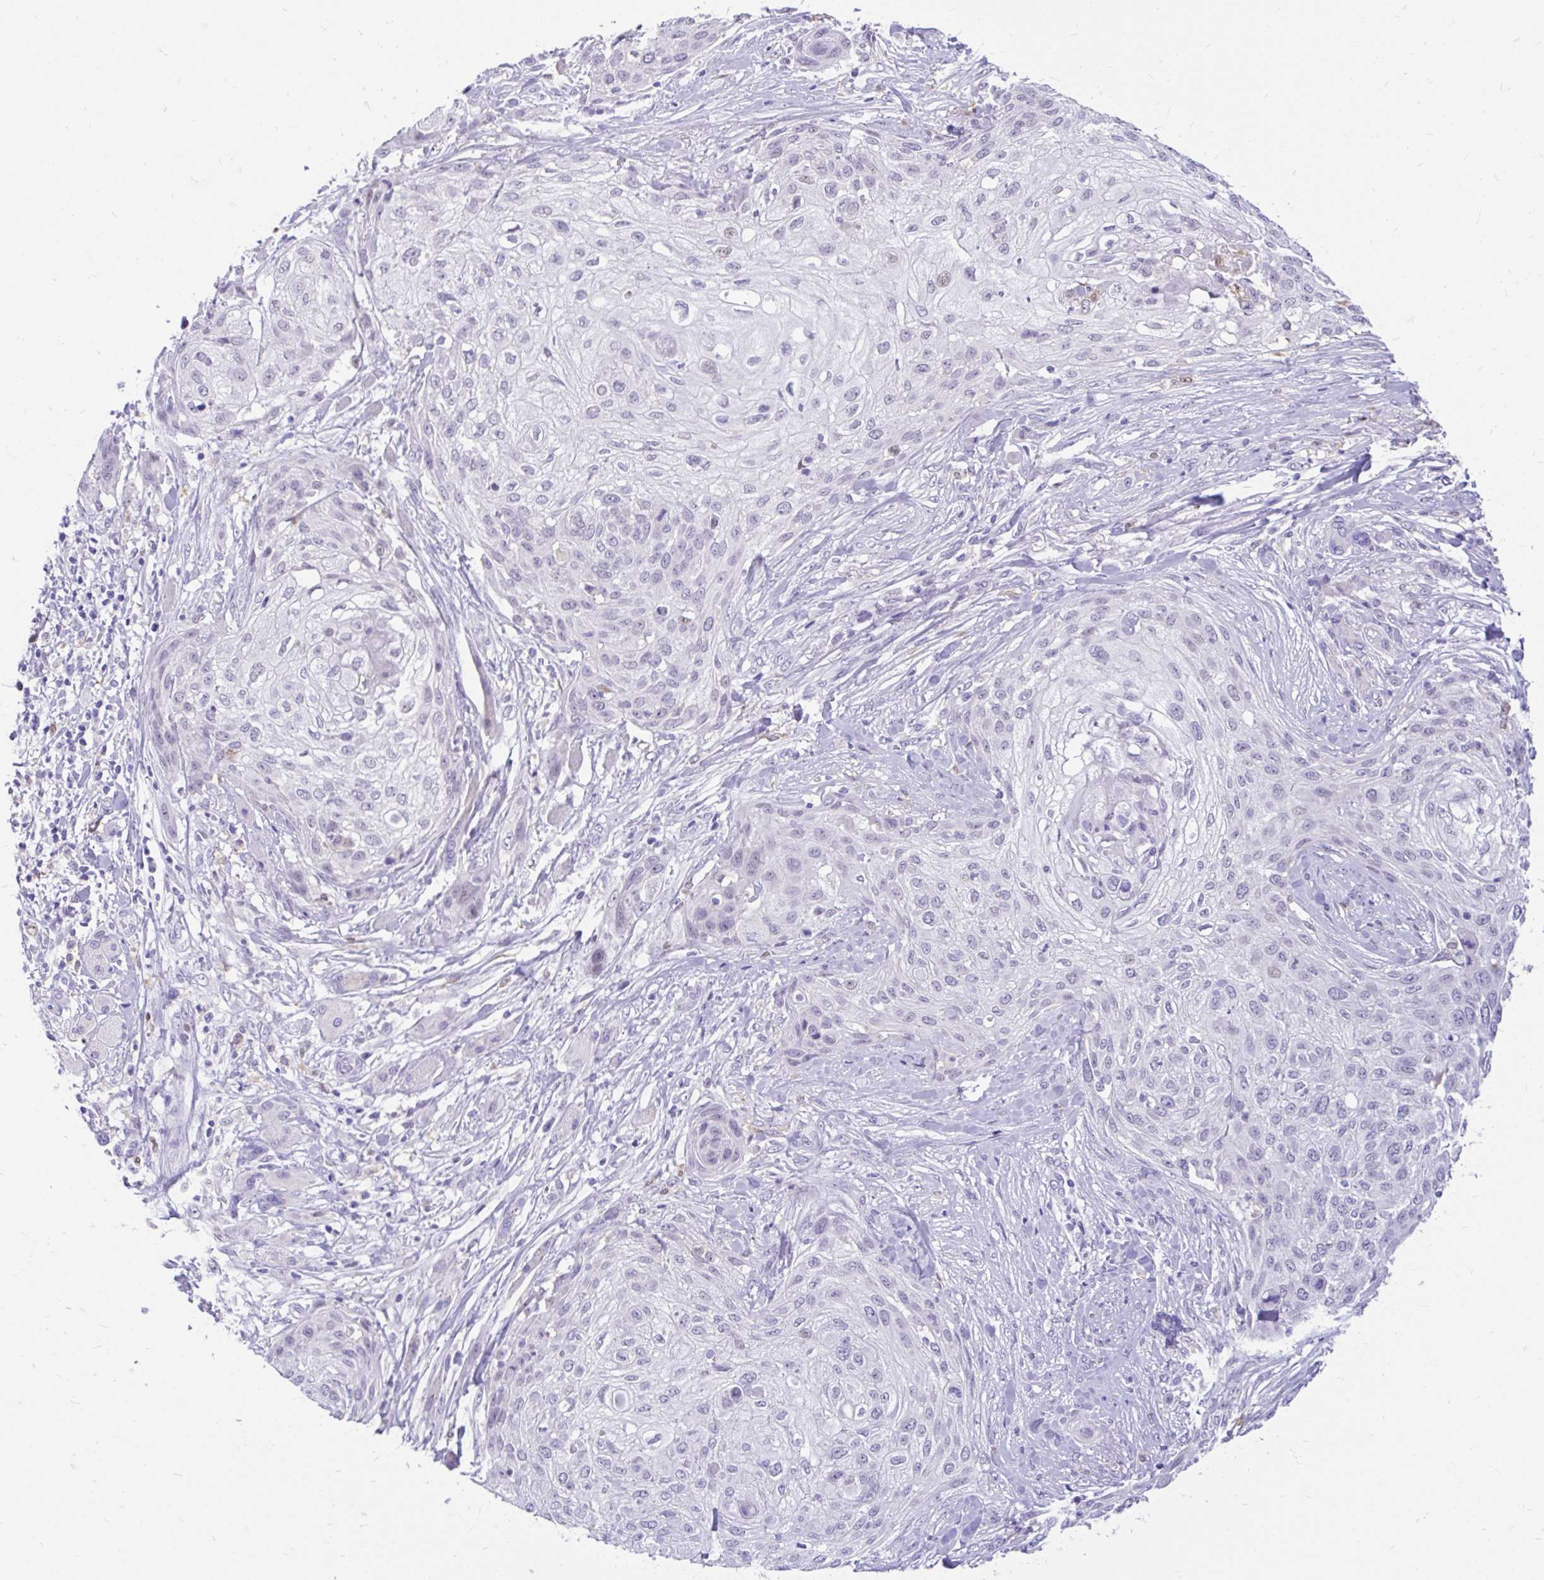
{"staining": {"intensity": "negative", "quantity": "none", "location": "none"}, "tissue": "skin cancer", "cell_type": "Tumor cells", "image_type": "cancer", "snomed": [{"axis": "morphology", "description": "Squamous cell carcinoma, NOS"}, {"axis": "topography", "description": "Skin"}], "caption": "Tumor cells are negative for brown protein staining in skin squamous cell carcinoma. (IHC, brightfield microscopy, high magnification).", "gene": "GLB1L2", "patient": {"sex": "female", "age": 87}}